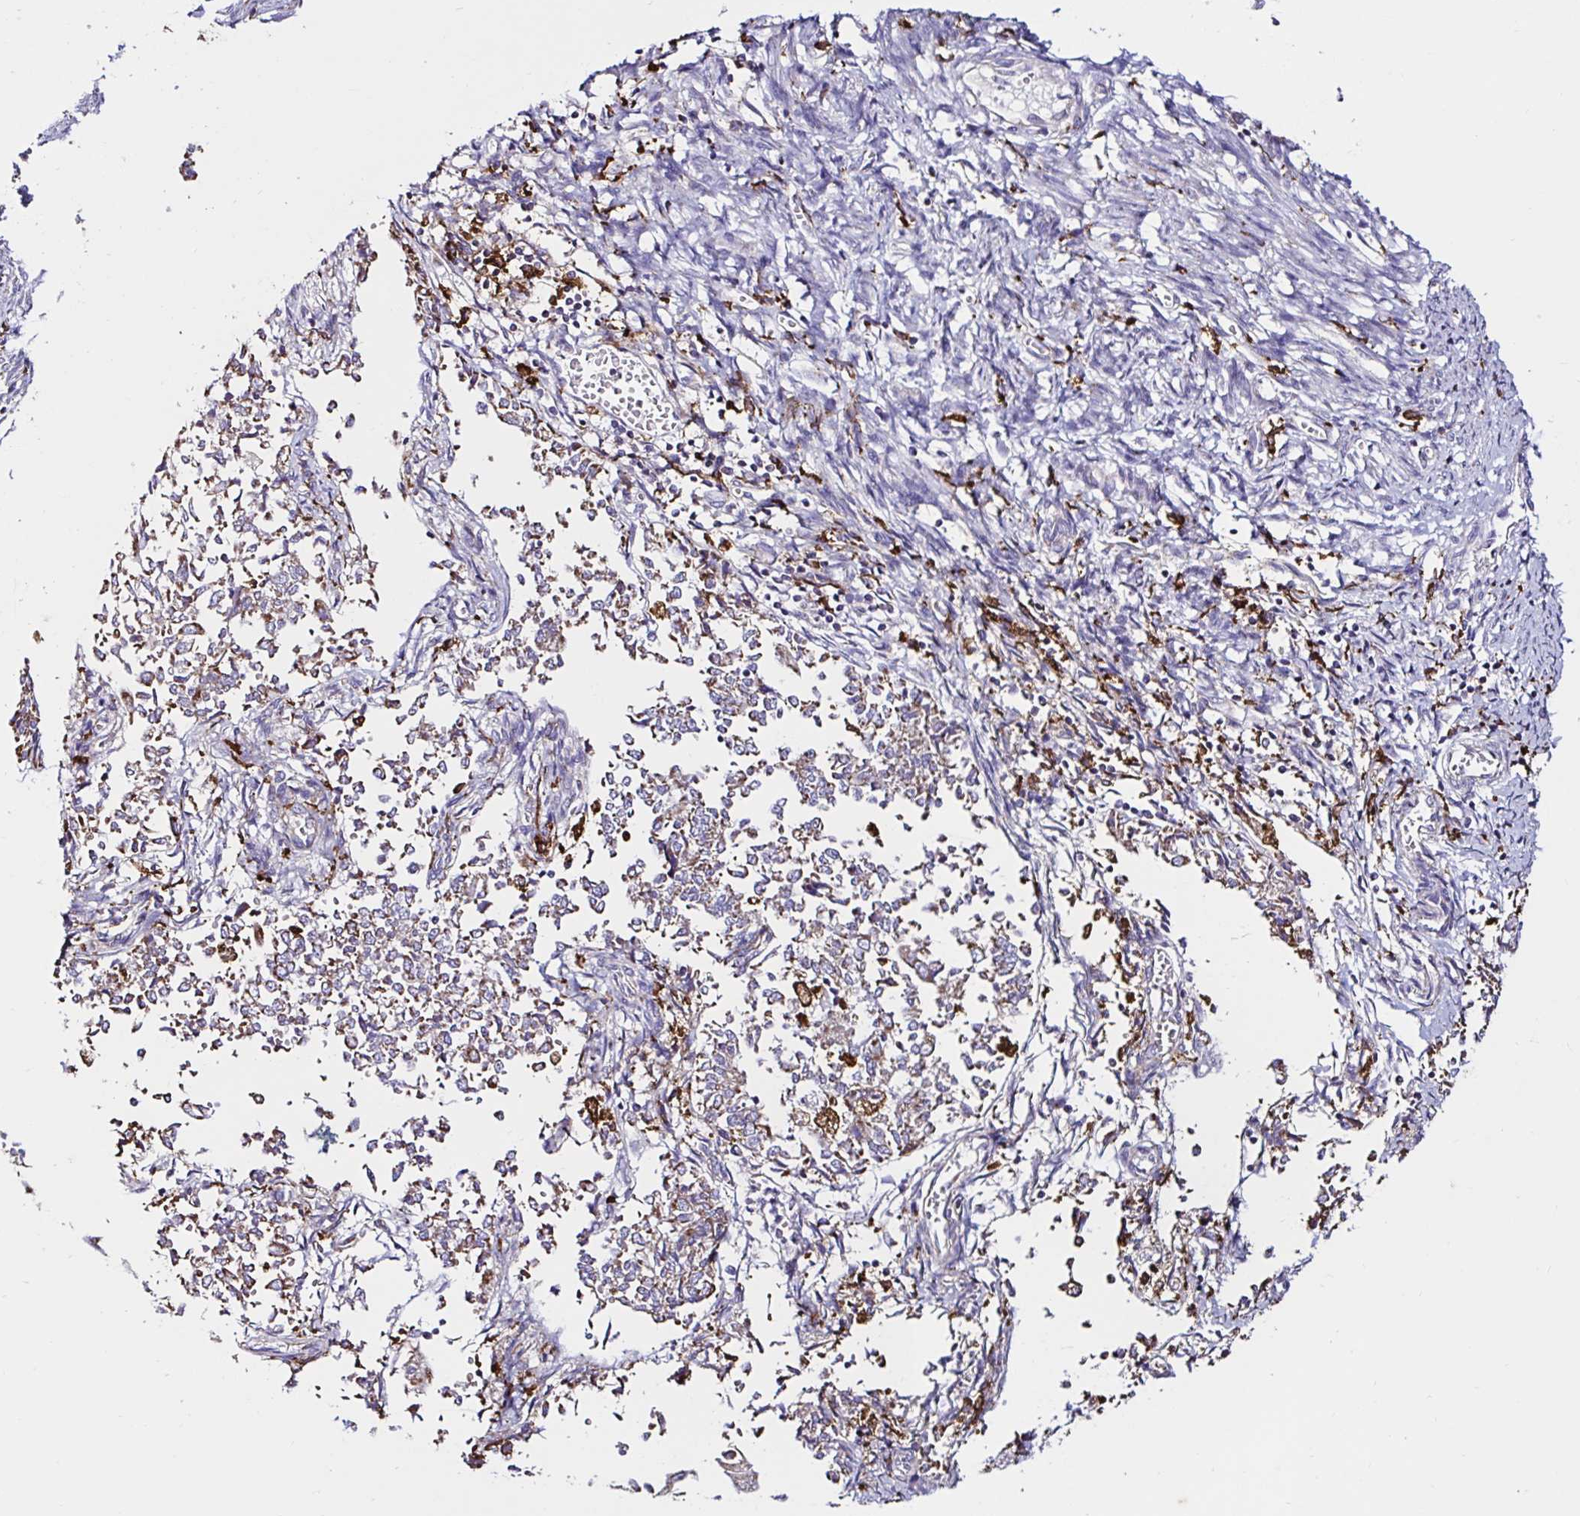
{"staining": {"intensity": "moderate", "quantity": "25%-75%", "location": "cytoplasmic/membranous"}, "tissue": "endometrial cancer", "cell_type": "Tumor cells", "image_type": "cancer", "snomed": [{"axis": "morphology", "description": "Adenocarcinoma, NOS"}, {"axis": "topography", "description": "Endometrium"}], "caption": "Immunohistochemistry (IHC) (DAB (3,3'-diaminobenzidine)) staining of human endometrial cancer (adenocarcinoma) shows moderate cytoplasmic/membranous protein staining in approximately 25%-75% of tumor cells.", "gene": "MSR1", "patient": {"sex": "female", "age": 65}}